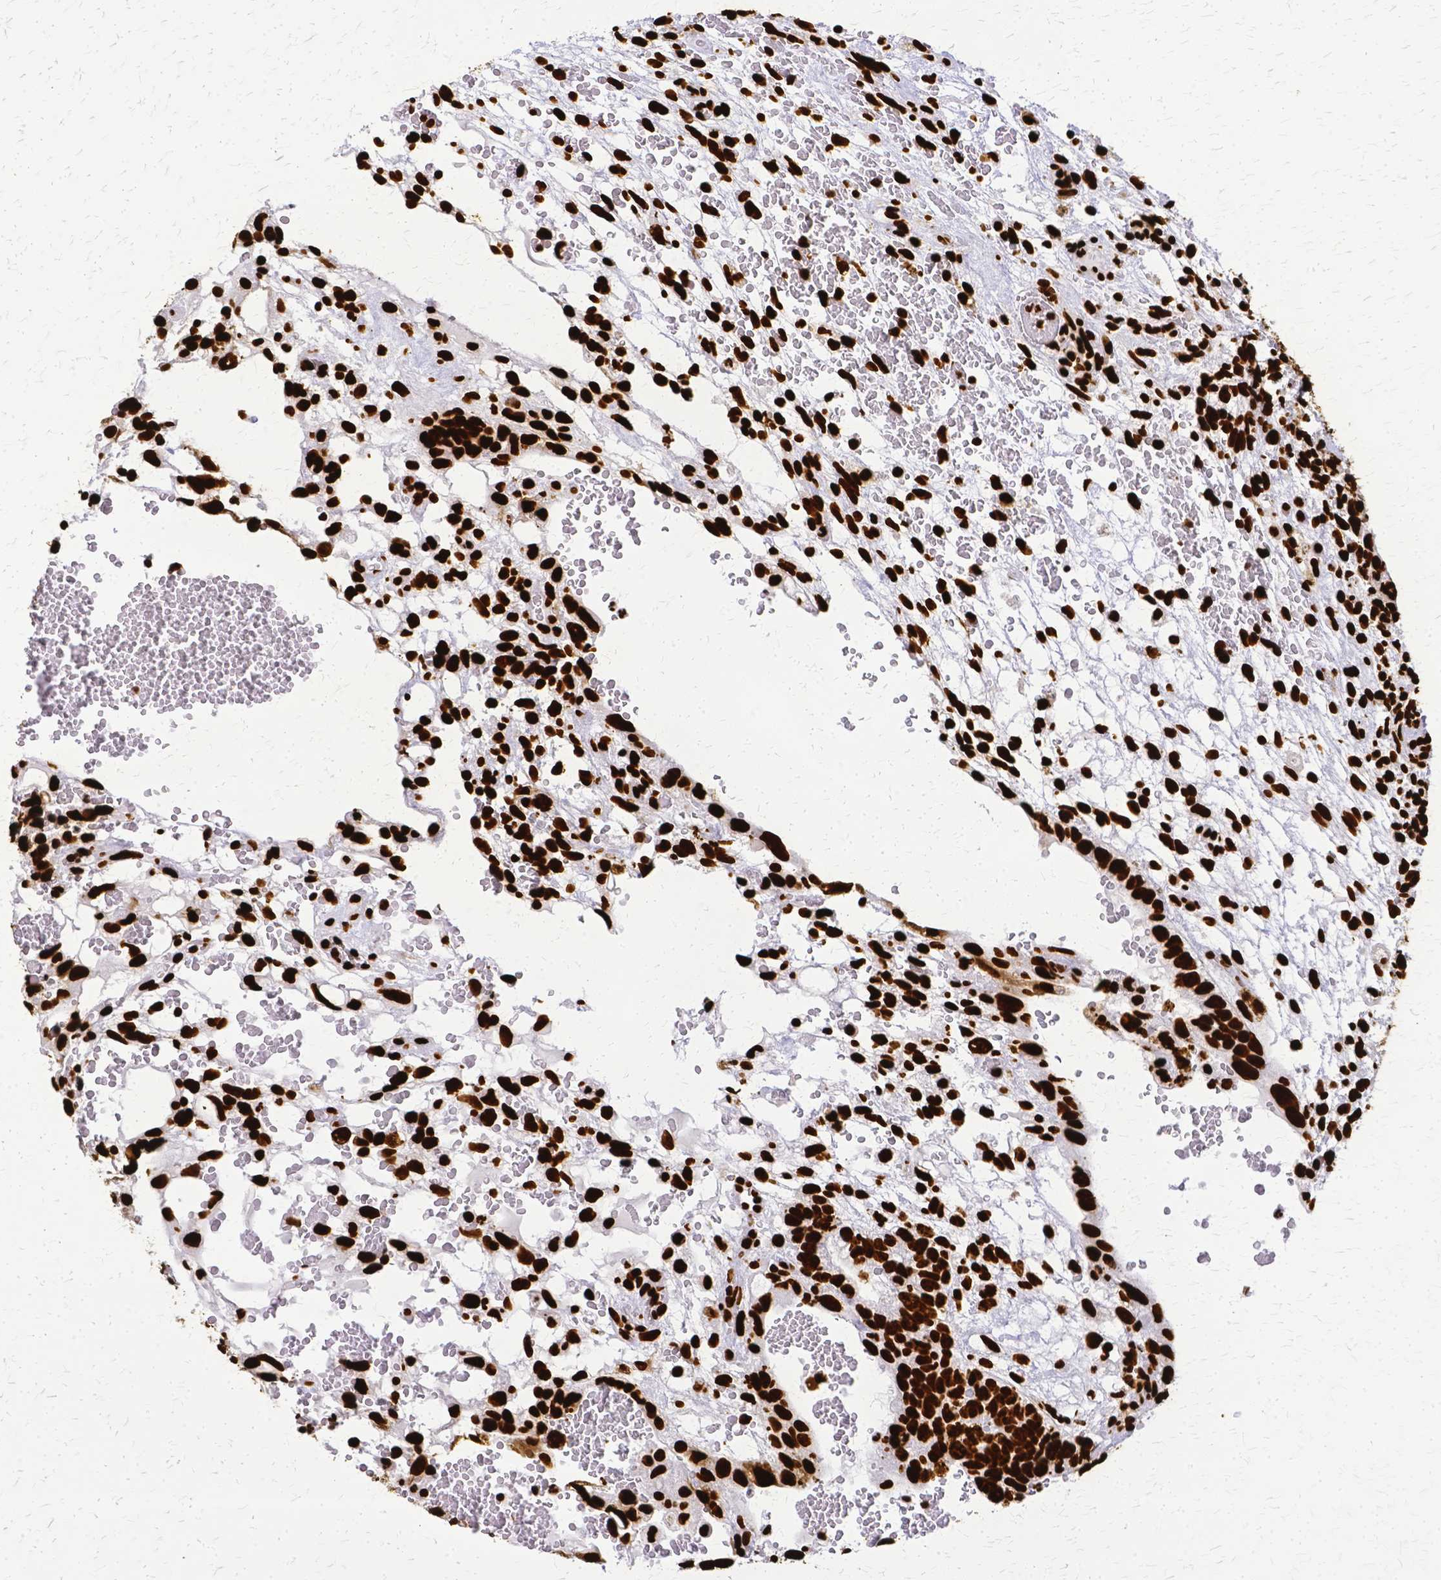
{"staining": {"intensity": "strong", "quantity": ">75%", "location": "nuclear"}, "tissue": "testis cancer", "cell_type": "Tumor cells", "image_type": "cancer", "snomed": [{"axis": "morphology", "description": "Normal tissue, NOS"}, {"axis": "morphology", "description": "Carcinoma, Embryonal, NOS"}, {"axis": "topography", "description": "Testis"}], "caption": "Strong nuclear expression for a protein is appreciated in about >75% of tumor cells of embryonal carcinoma (testis) using IHC.", "gene": "SFPQ", "patient": {"sex": "male", "age": 32}}